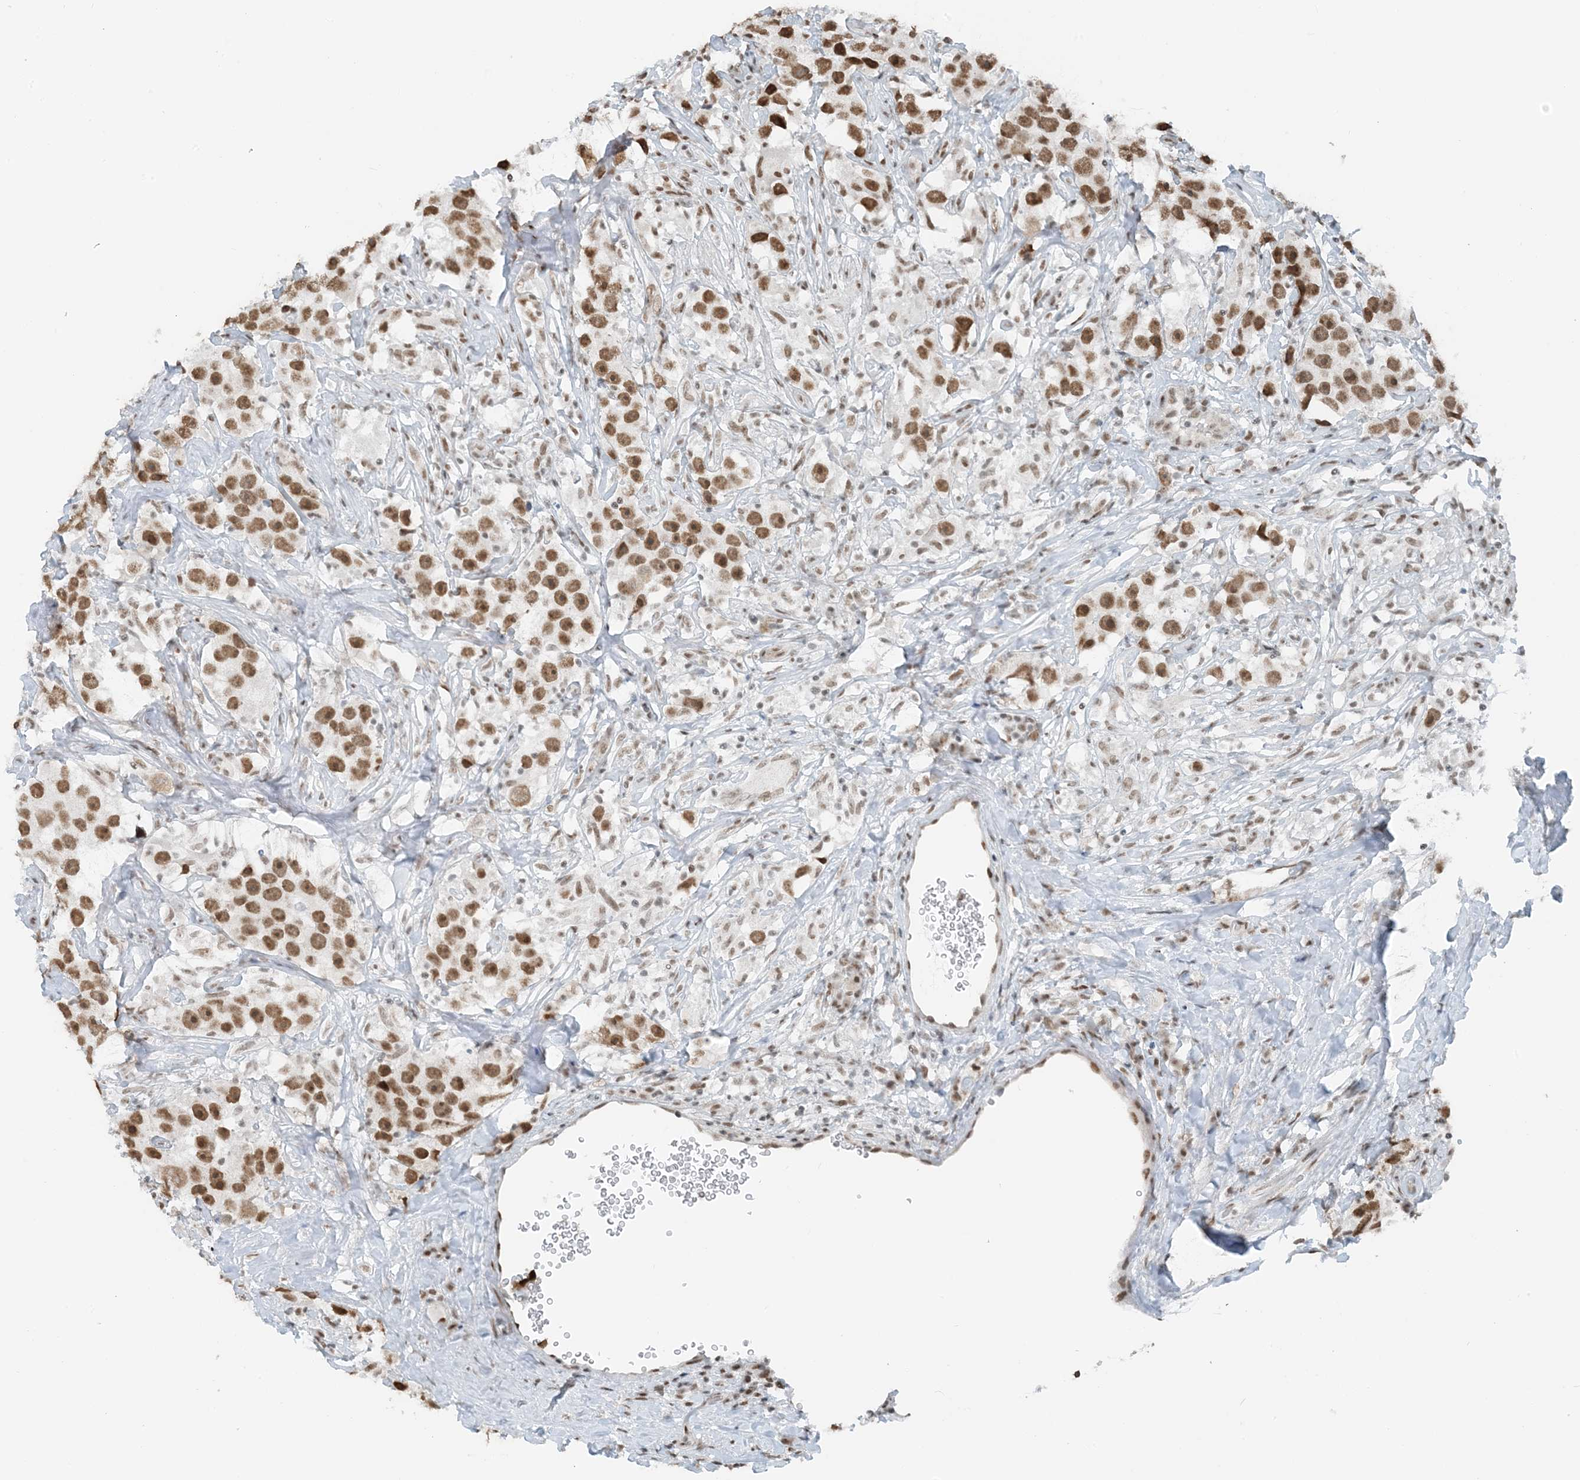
{"staining": {"intensity": "moderate", "quantity": ">75%", "location": "nuclear"}, "tissue": "testis cancer", "cell_type": "Tumor cells", "image_type": "cancer", "snomed": [{"axis": "morphology", "description": "Seminoma, NOS"}, {"axis": "topography", "description": "Testis"}], "caption": "DAB (3,3'-diaminobenzidine) immunohistochemical staining of human testis seminoma reveals moderate nuclear protein positivity in about >75% of tumor cells.", "gene": "ZNF500", "patient": {"sex": "male", "age": 49}}